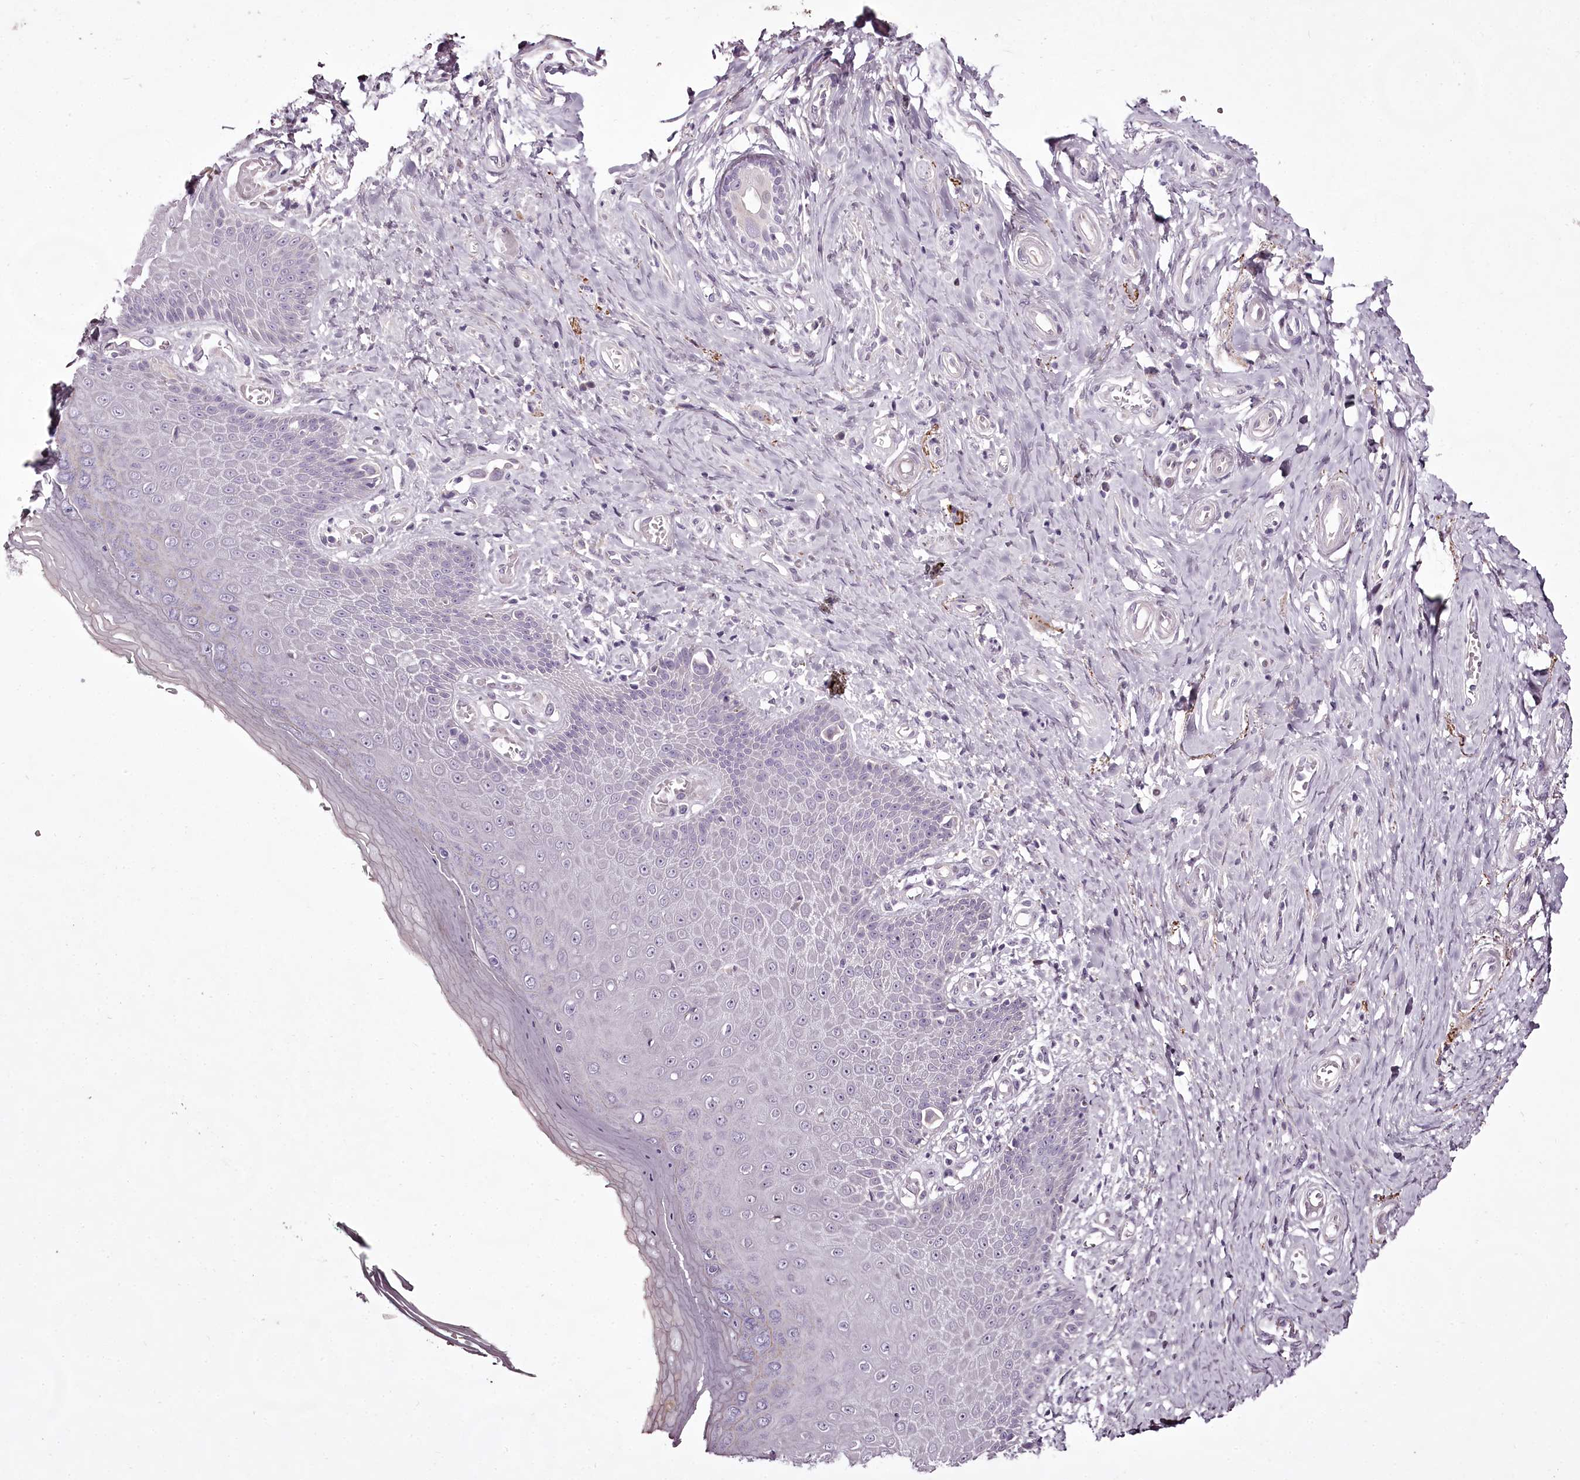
{"staining": {"intensity": "negative", "quantity": "none", "location": "none"}, "tissue": "skin", "cell_type": "Epidermal cells", "image_type": "normal", "snomed": [{"axis": "morphology", "description": "Normal tissue, NOS"}, {"axis": "topography", "description": "Anal"}], "caption": "A photomicrograph of human skin is negative for staining in epidermal cells. Brightfield microscopy of IHC stained with DAB (brown) and hematoxylin (blue), captured at high magnification.", "gene": "C1orf56", "patient": {"sex": "male", "age": 78}}